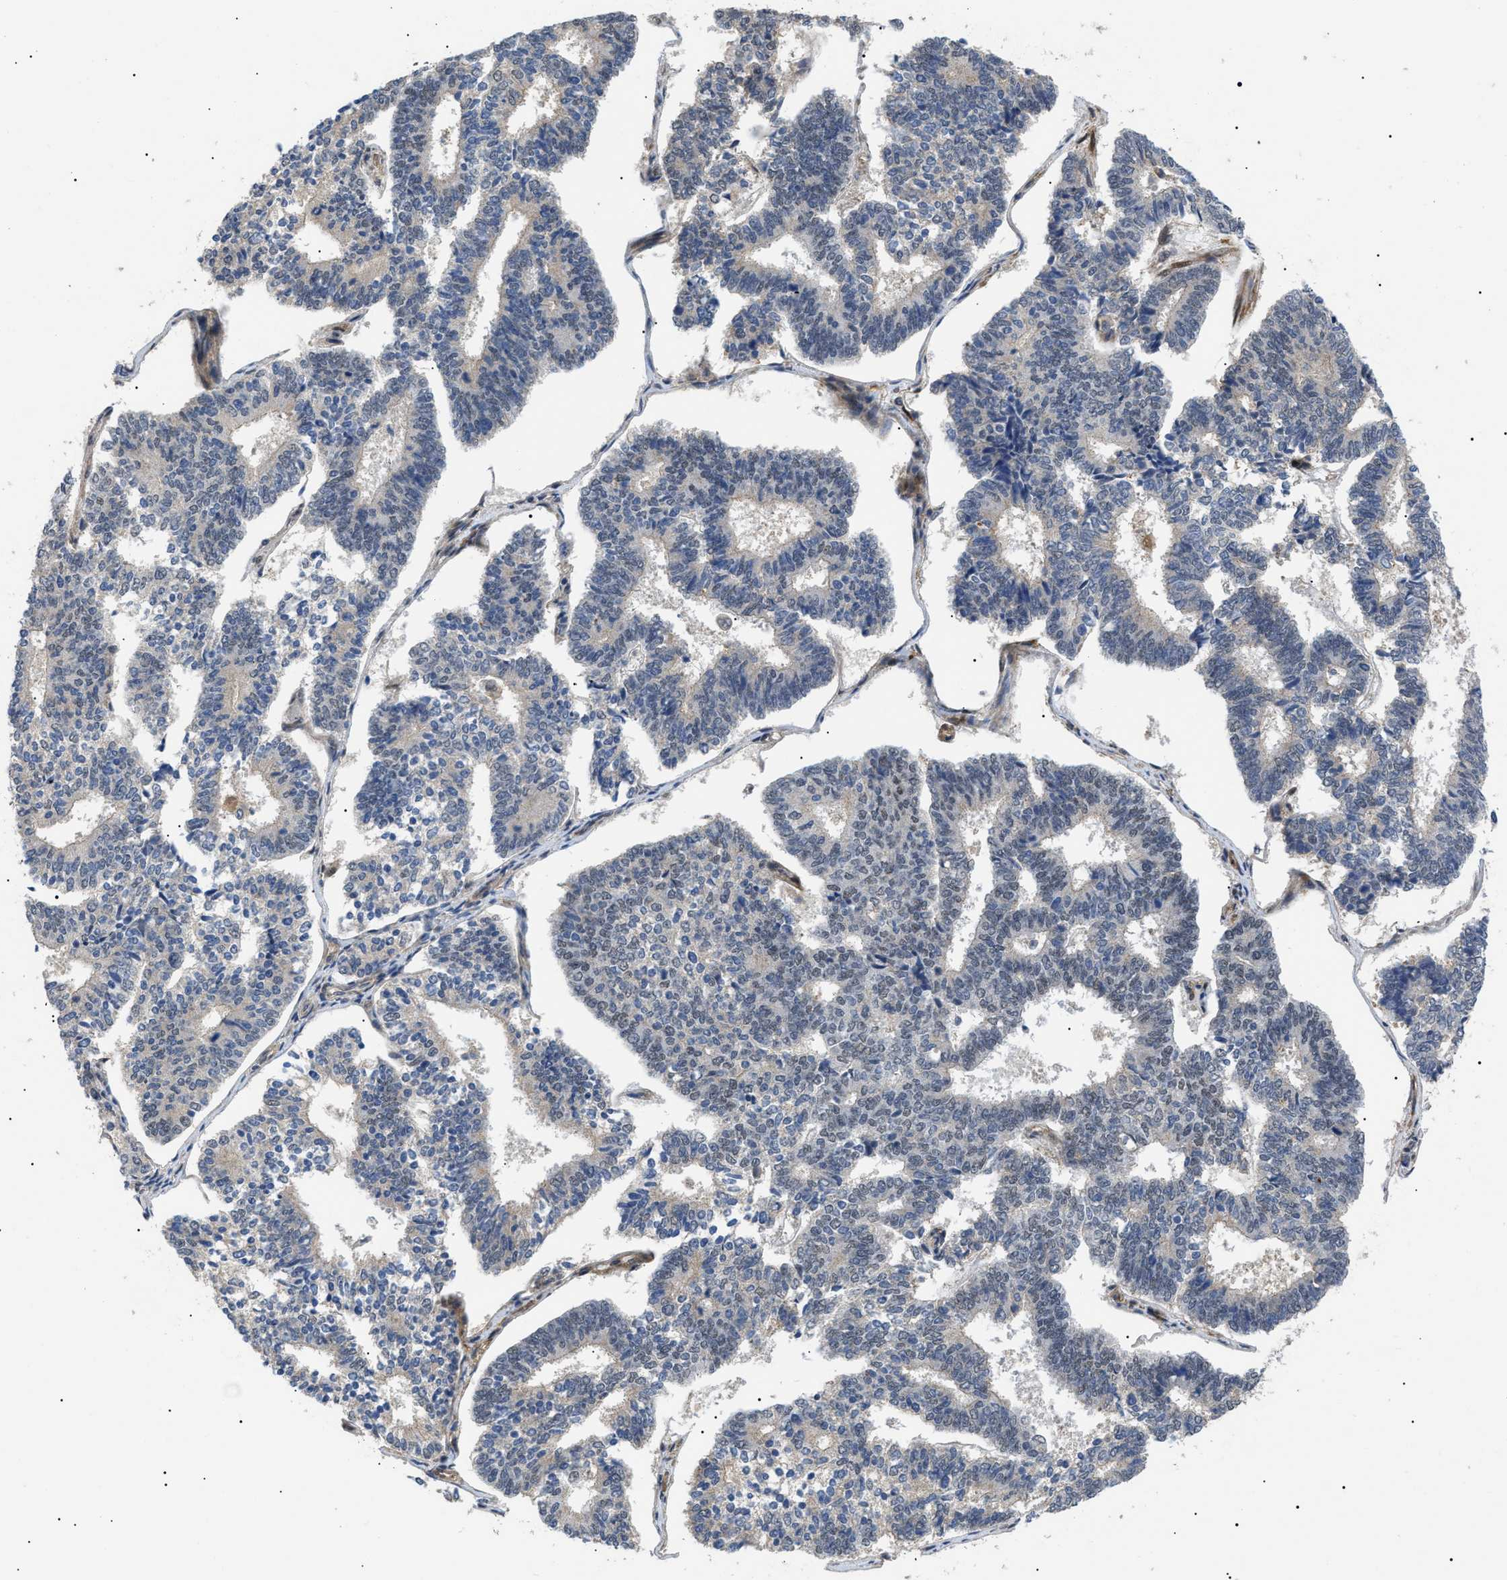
{"staining": {"intensity": "weak", "quantity": "<25%", "location": "nuclear"}, "tissue": "endometrial cancer", "cell_type": "Tumor cells", "image_type": "cancer", "snomed": [{"axis": "morphology", "description": "Adenocarcinoma, NOS"}, {"axis": "topography", "description": "Endometrium"}], "caption": "Immunohistochemical staining of human endometrial cancer (adenocarcinoma) shows no significant positivity in tumor cells.", "gene": "CRCP", "patient": {"sex": "female", "age": 70}}